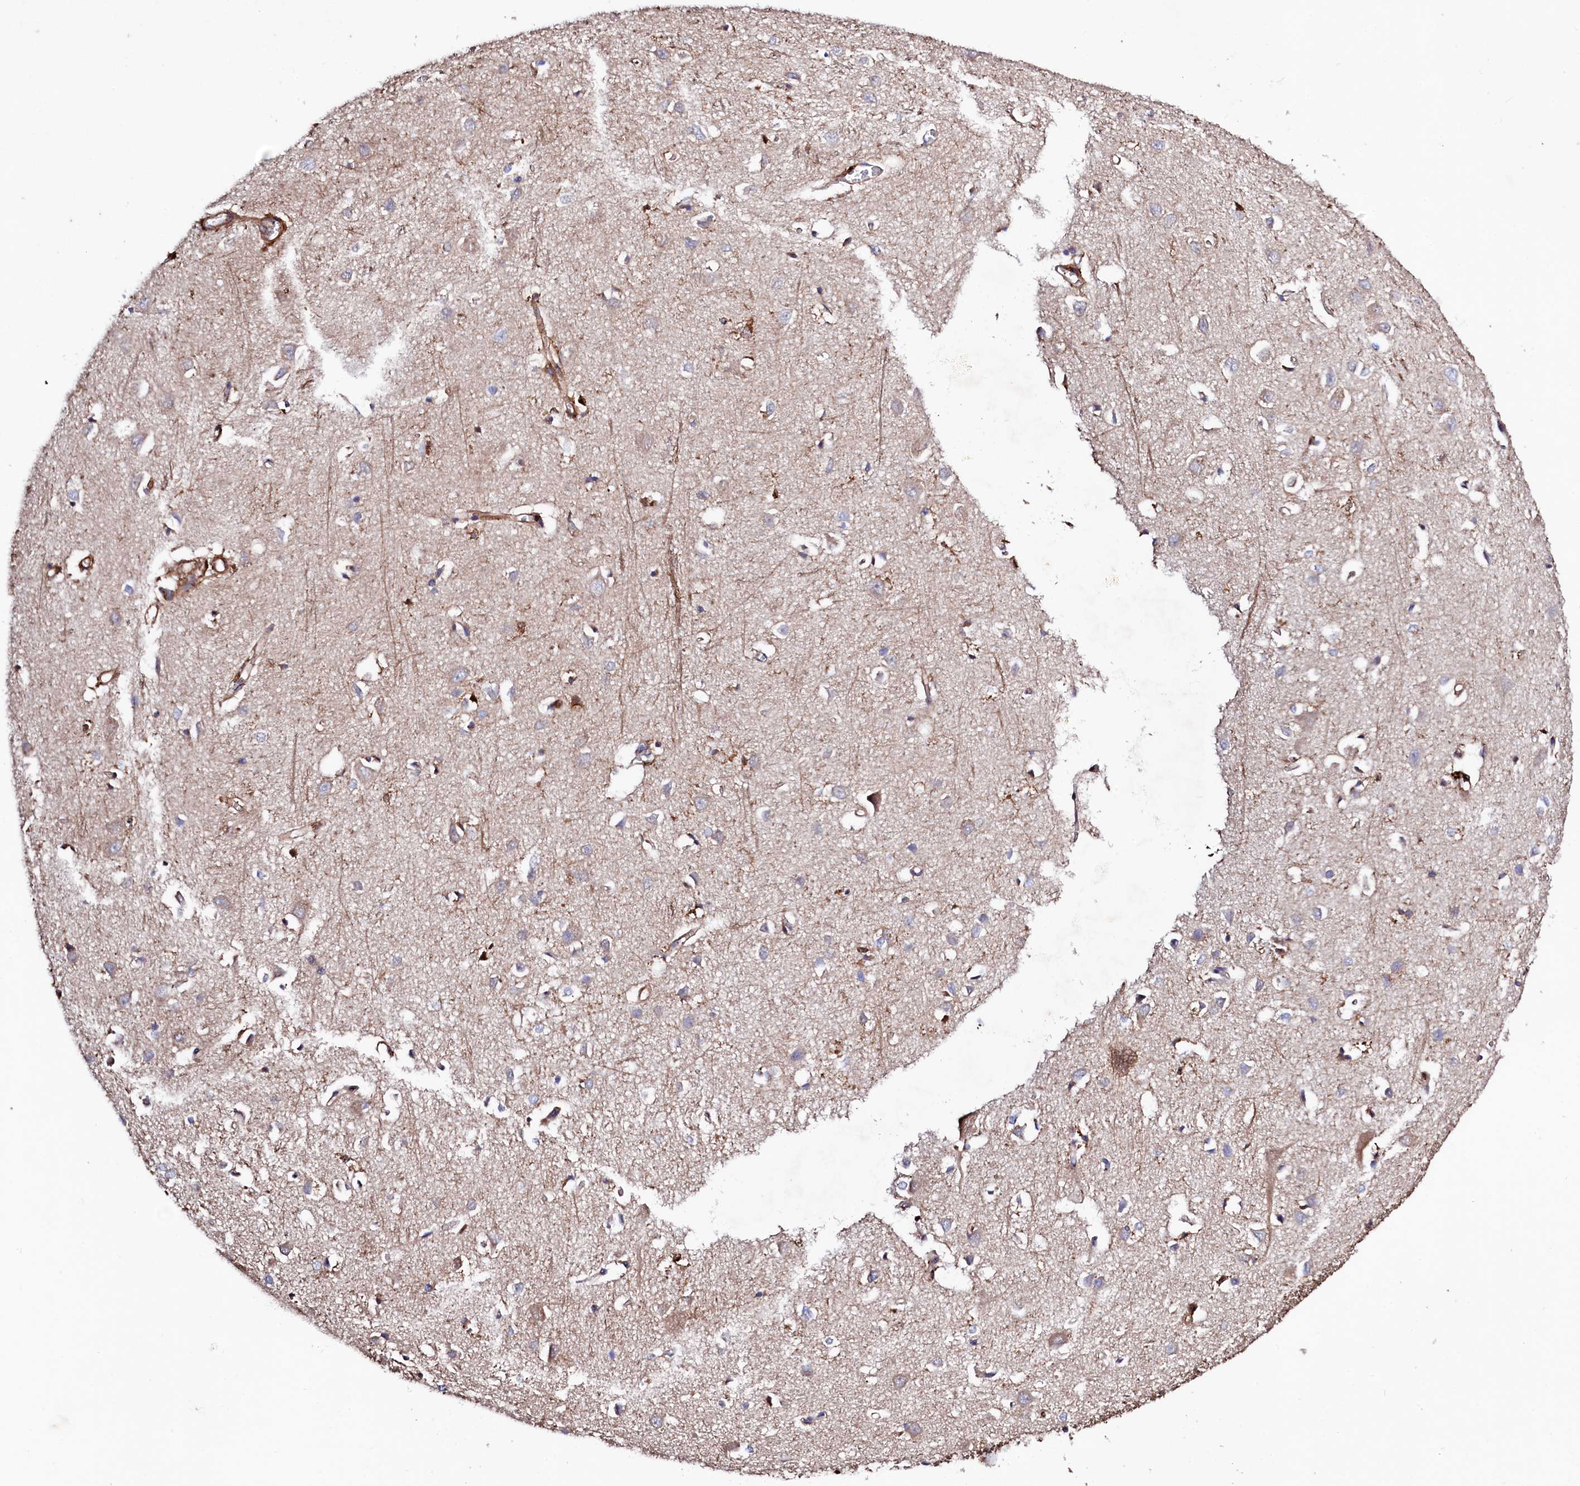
{"staining": {"intensity": "moderate", "quantity": "25%-75%", "location": "cytoplasmic/membranous"}, "tissue": "cerebral cortex", "cell_type": "Endothelial cells", "image_type": "normal", "snomed": [{"axis": "morphology", "description": "Normal tissue, NOS"}, {"axis": "topography", "description": "Cerebral cortex"}], "caption": "Cerebral cortex stained with IHC shows moderate cytoplasmic/membranous staining in about 25%-75% of endothelial cells. Immunohistochemistry stains the protein of interest in brown and the nuclei are stained blue.", "gene": "STAMBPL1", "patient": {"sex": "female", "age": 64}}